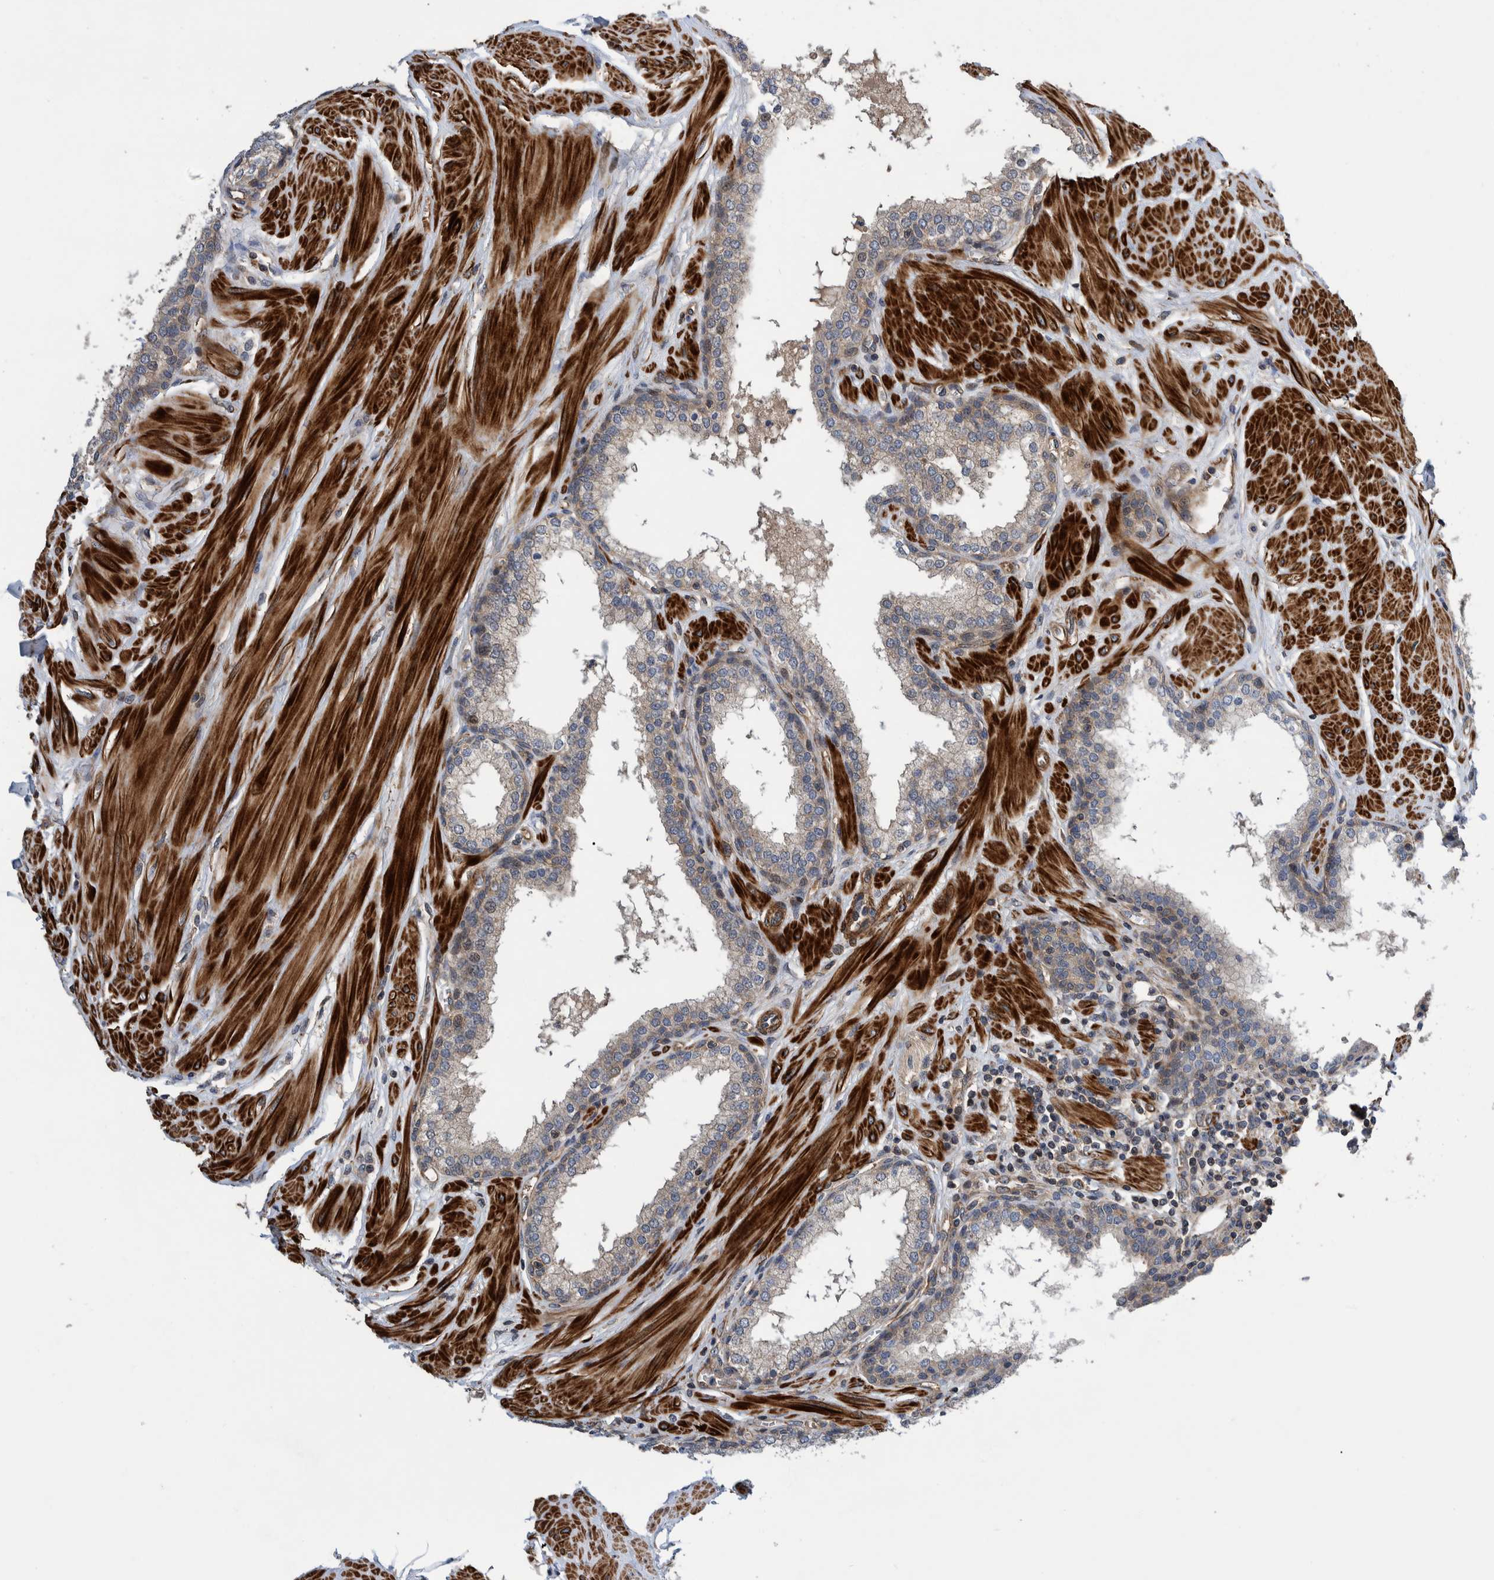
{"staining": {"intensity": "weak", "quantity": ">75%", "location": "cytoplasmic/membranous"}, "tissue": "prostate", "cell_type": "Glandular cells", "image_type": "normal", "snomed": [{"axis": "morphology", "description": "Normal tissue, NOS"}, {"axis": "topography", "description": "Prostate"}], "caption": "A high-resolution histopathology image shows immunohistochemistry (IHC) staining of benign prostate, which exhibits weak cytoplasmic/membranous expression in approximately >75% of glandular cells.", "gene": "GRPEL2", "patient": {"sex": "male", "age": 51}}